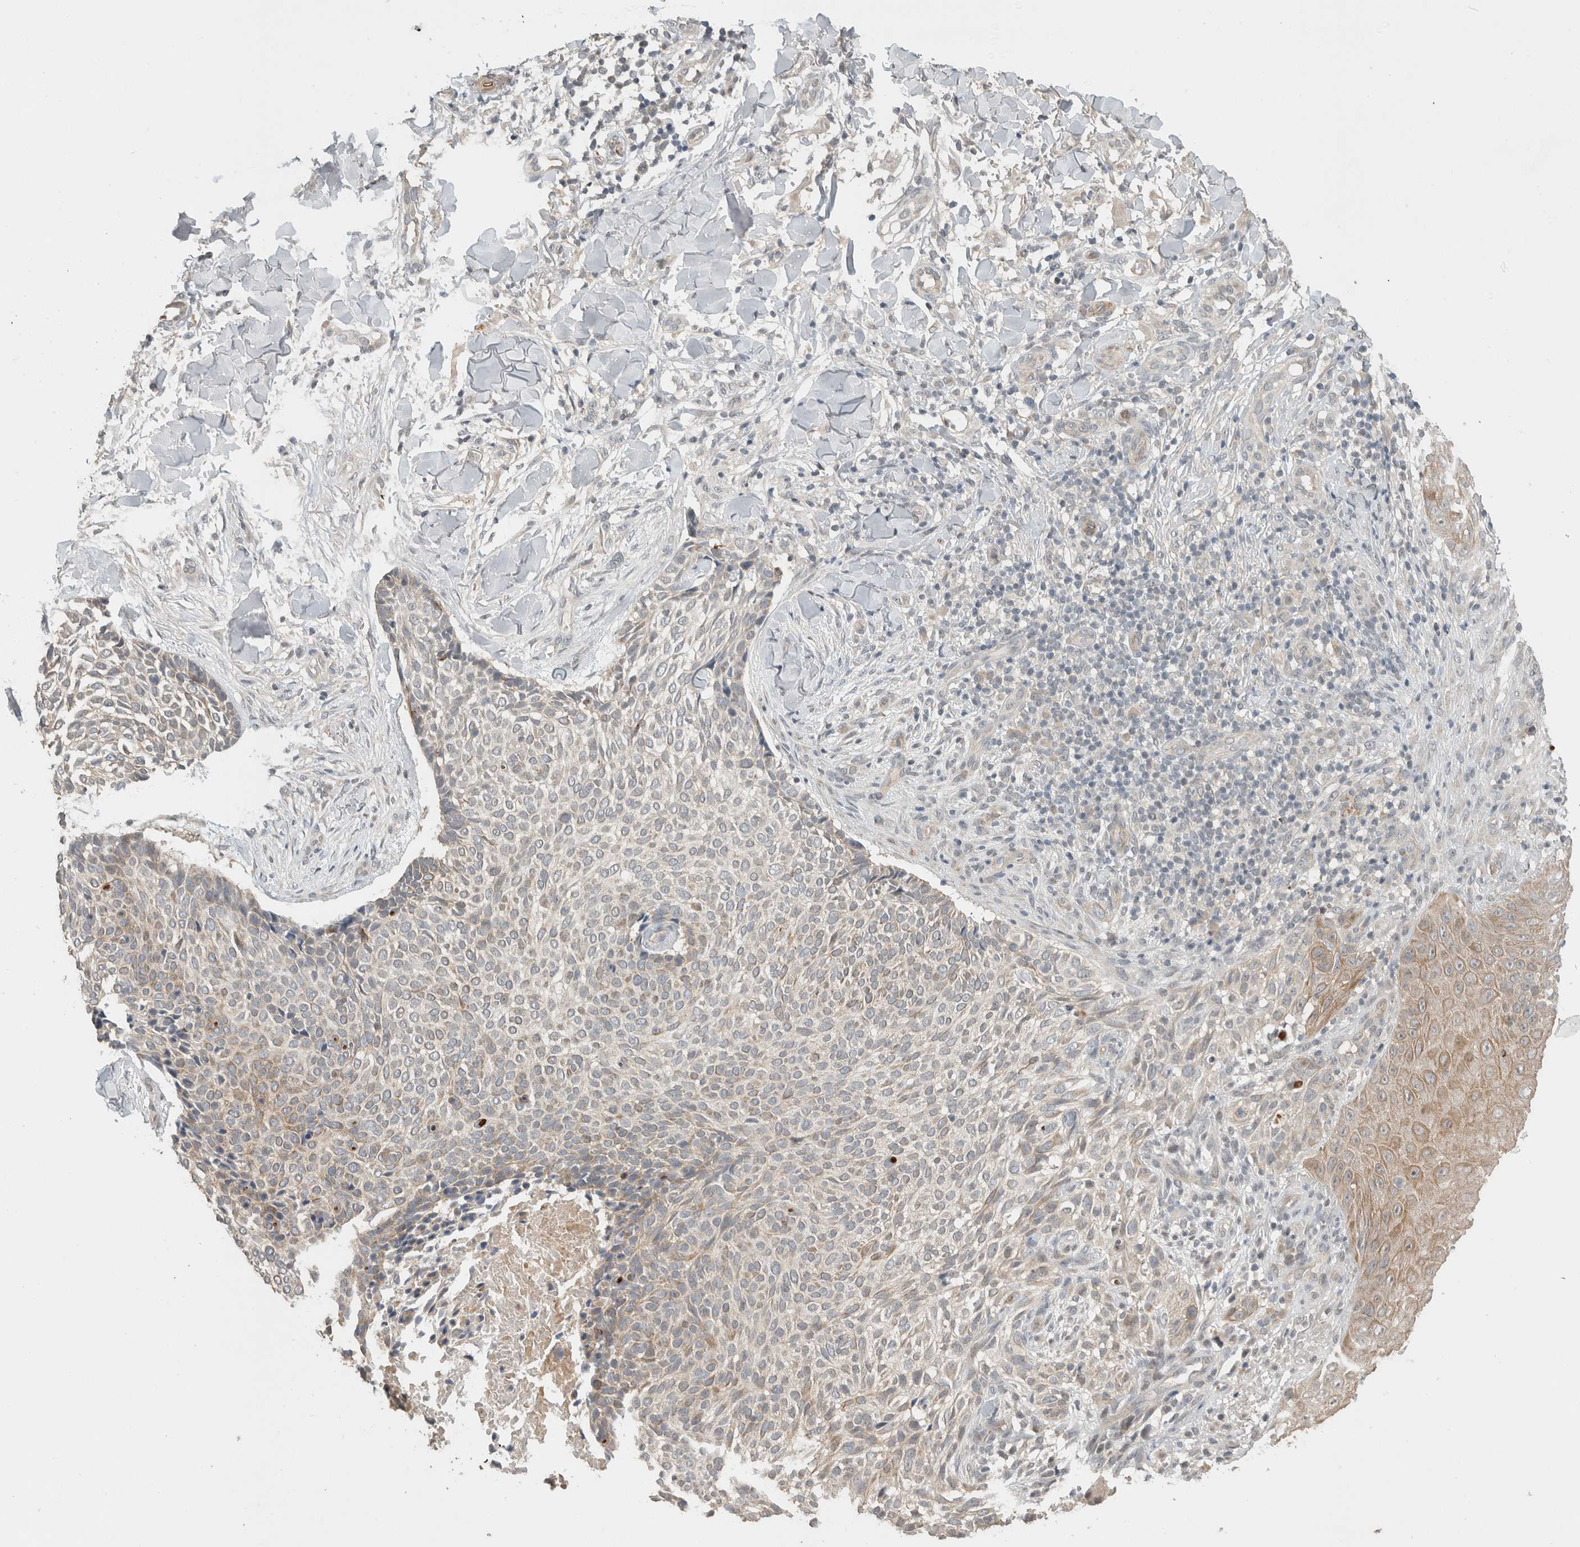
{"staining": {"intensity": "weak", "quantity": "<25%", "location": "cytoplasmic/membranous"}, "tissue": "skin cancer", "cell_type": "Tumor cells", "image_type": "cancer", "snomed": [{"axis": "morphology", "description": "Normal tissue, NOS"}, {"axis": "morphology", "description": "Basal cell carcinoma"}, {"axis": "topography", "description": "Skin"}], "caption": "Immunohistochemistry photomicrograph of human skin cancer (basal cell carcinoma) stained for a protein (brown), which exhibits no expression in tumor cells.", "gene": "ERCC6L2", "patient": {"sex": "male", "age": 67}}